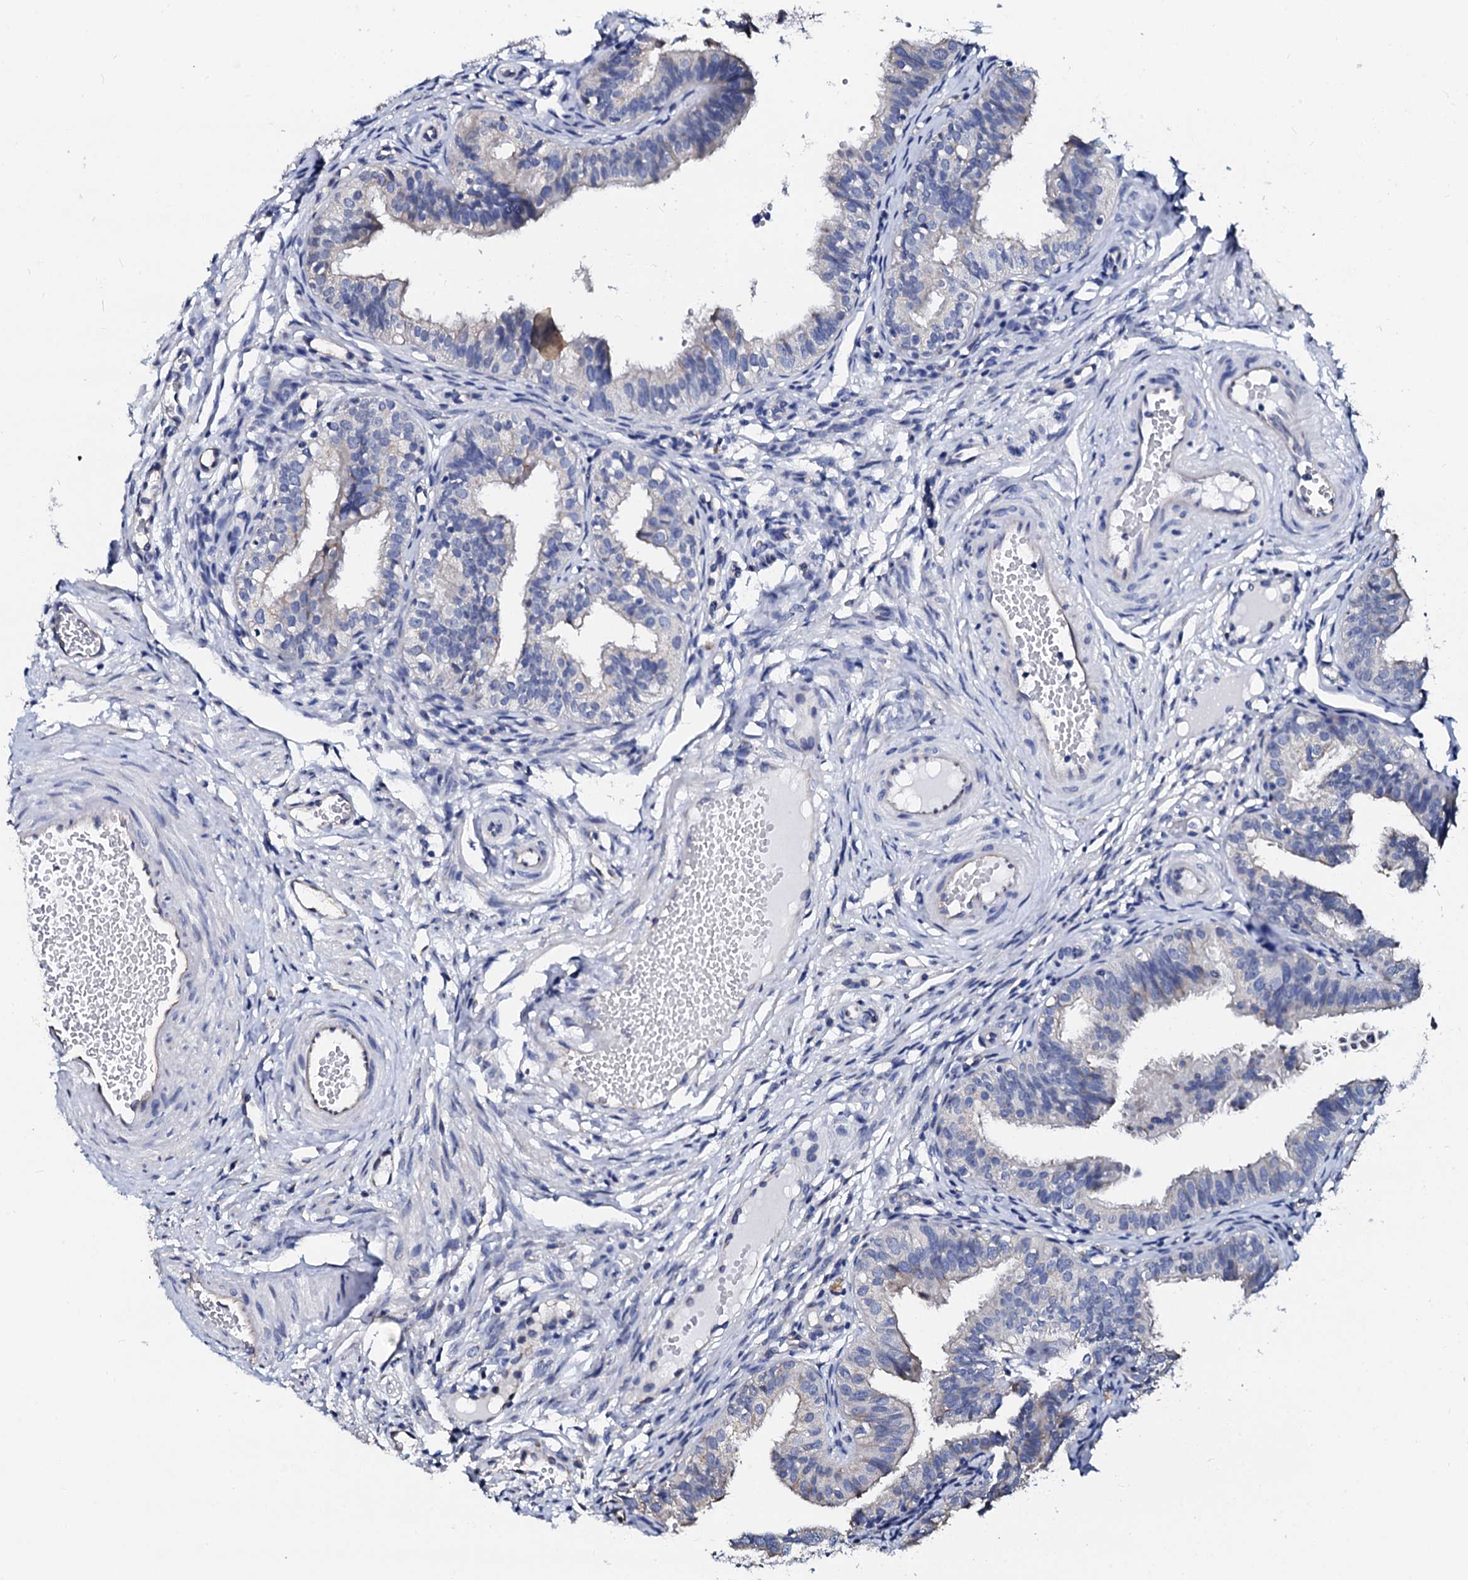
{"staining": {"intensity": "negative", "quantity": "none", "location": "none"}, "tissue": "fallopian tube", "cell_type": "Glandular cells", "image_type": "normal", "snomed": [{"axis": "morphology", "description": "Normal tissue, NOS"}, {"axis": "topography", "description": "Fallopian tube"}], "caption": "A high-resolution image shows immunohistochemistry (IHC) staining of normal fallopian tube, which displays no significant expression in glandular cells.", "gene": "AKAP3", "patient": {"sex": "female", "age": 35}}